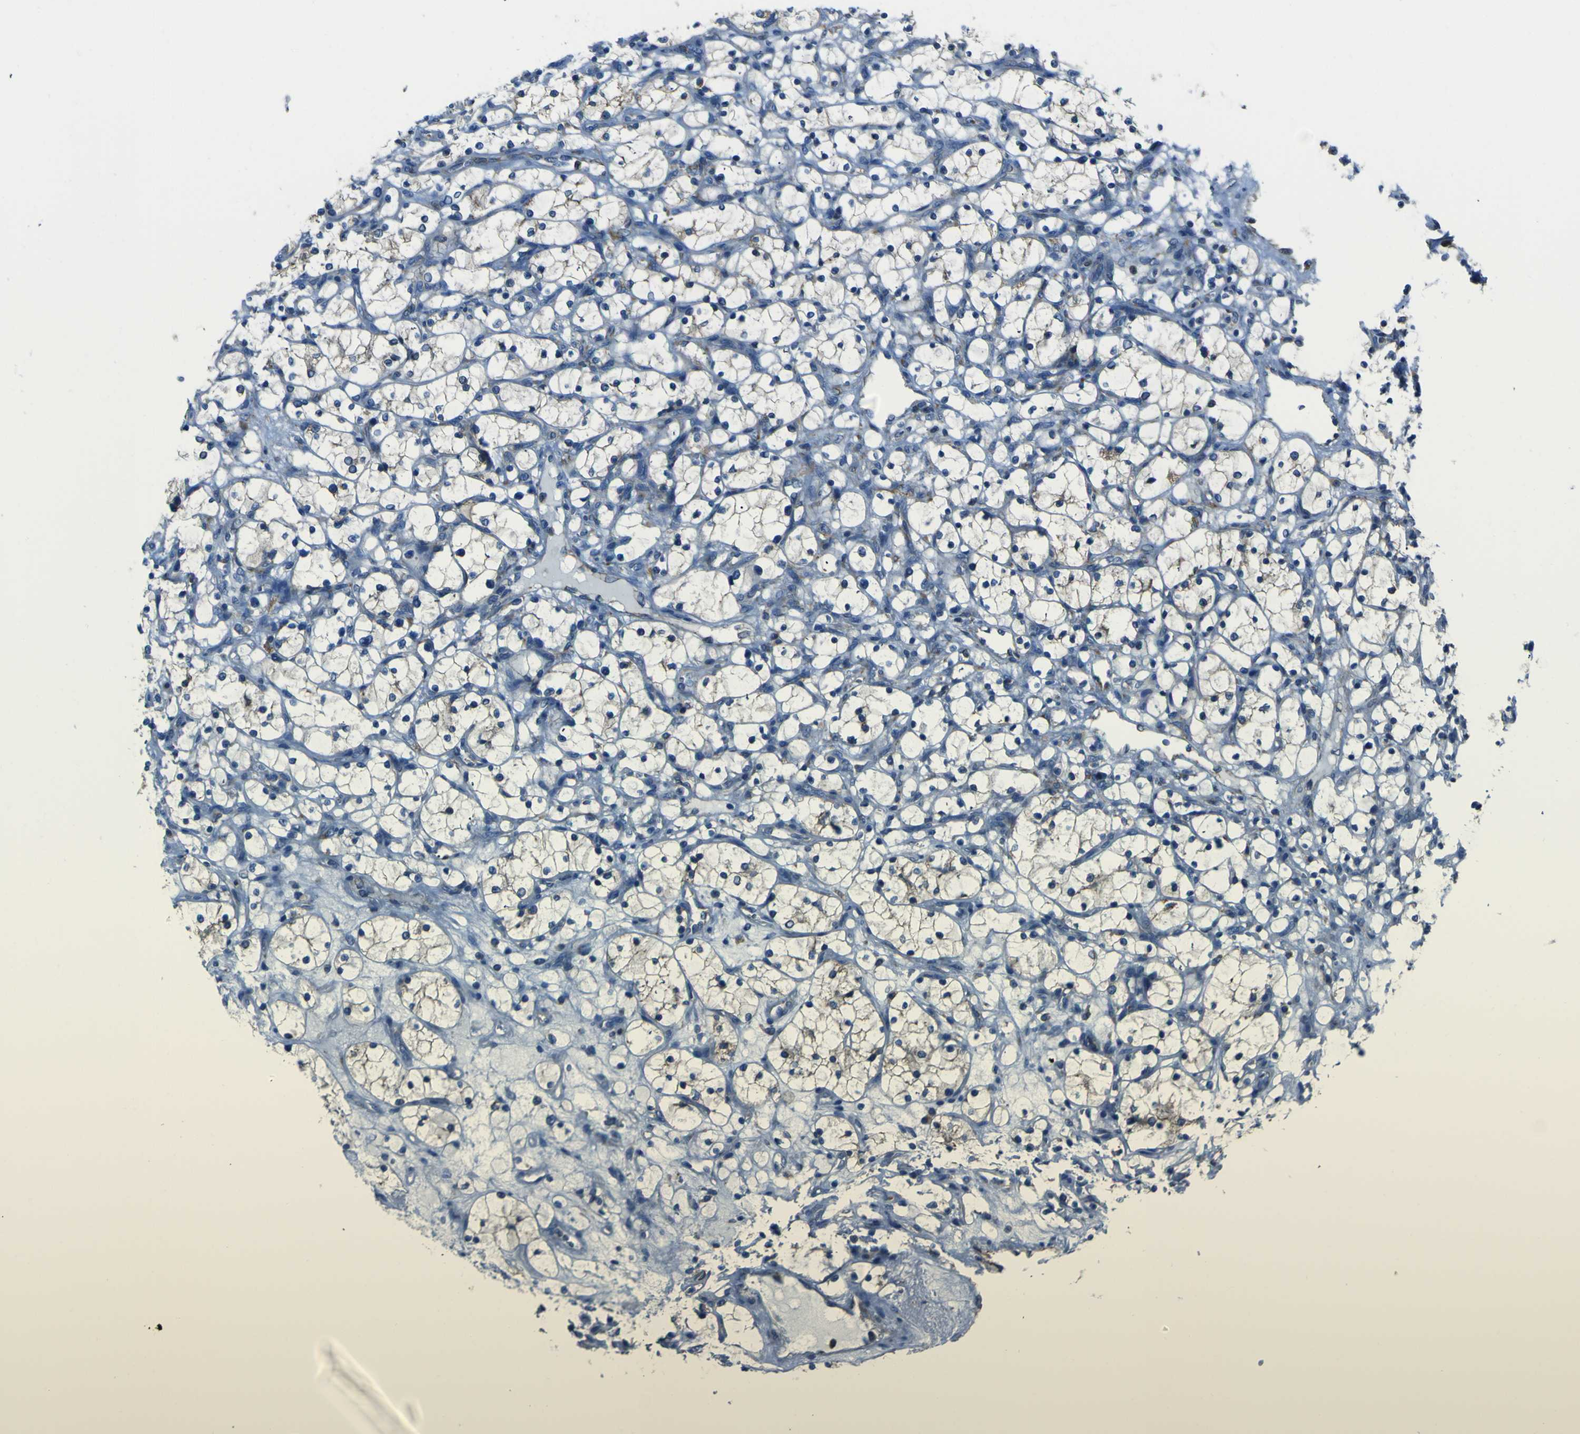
{"staining": {"intensity": "weak", "quantity": "25%-75%", "location": "cytoplasmic/membranous"}, "tissue": "renal cancer", "cell_type": "Tumor cells", "image_type": "cancer", "snomed": [{"axis": "morphology", "description": "Adenocarcinoma, NOS"}, {"axis": "topography", "description": "Kidney"}], "caption": "Tumor cells display weak cytoplasmic/membranous expression in approximately 25%-75% of cells in adenocarcinoma (renal). (DAB (3,3'-diaminobenzidine) = brown stain, brightfield microscopy at high magnification).", "gene": "STIM1", "patient": {"sex": "female", "age": 69}}